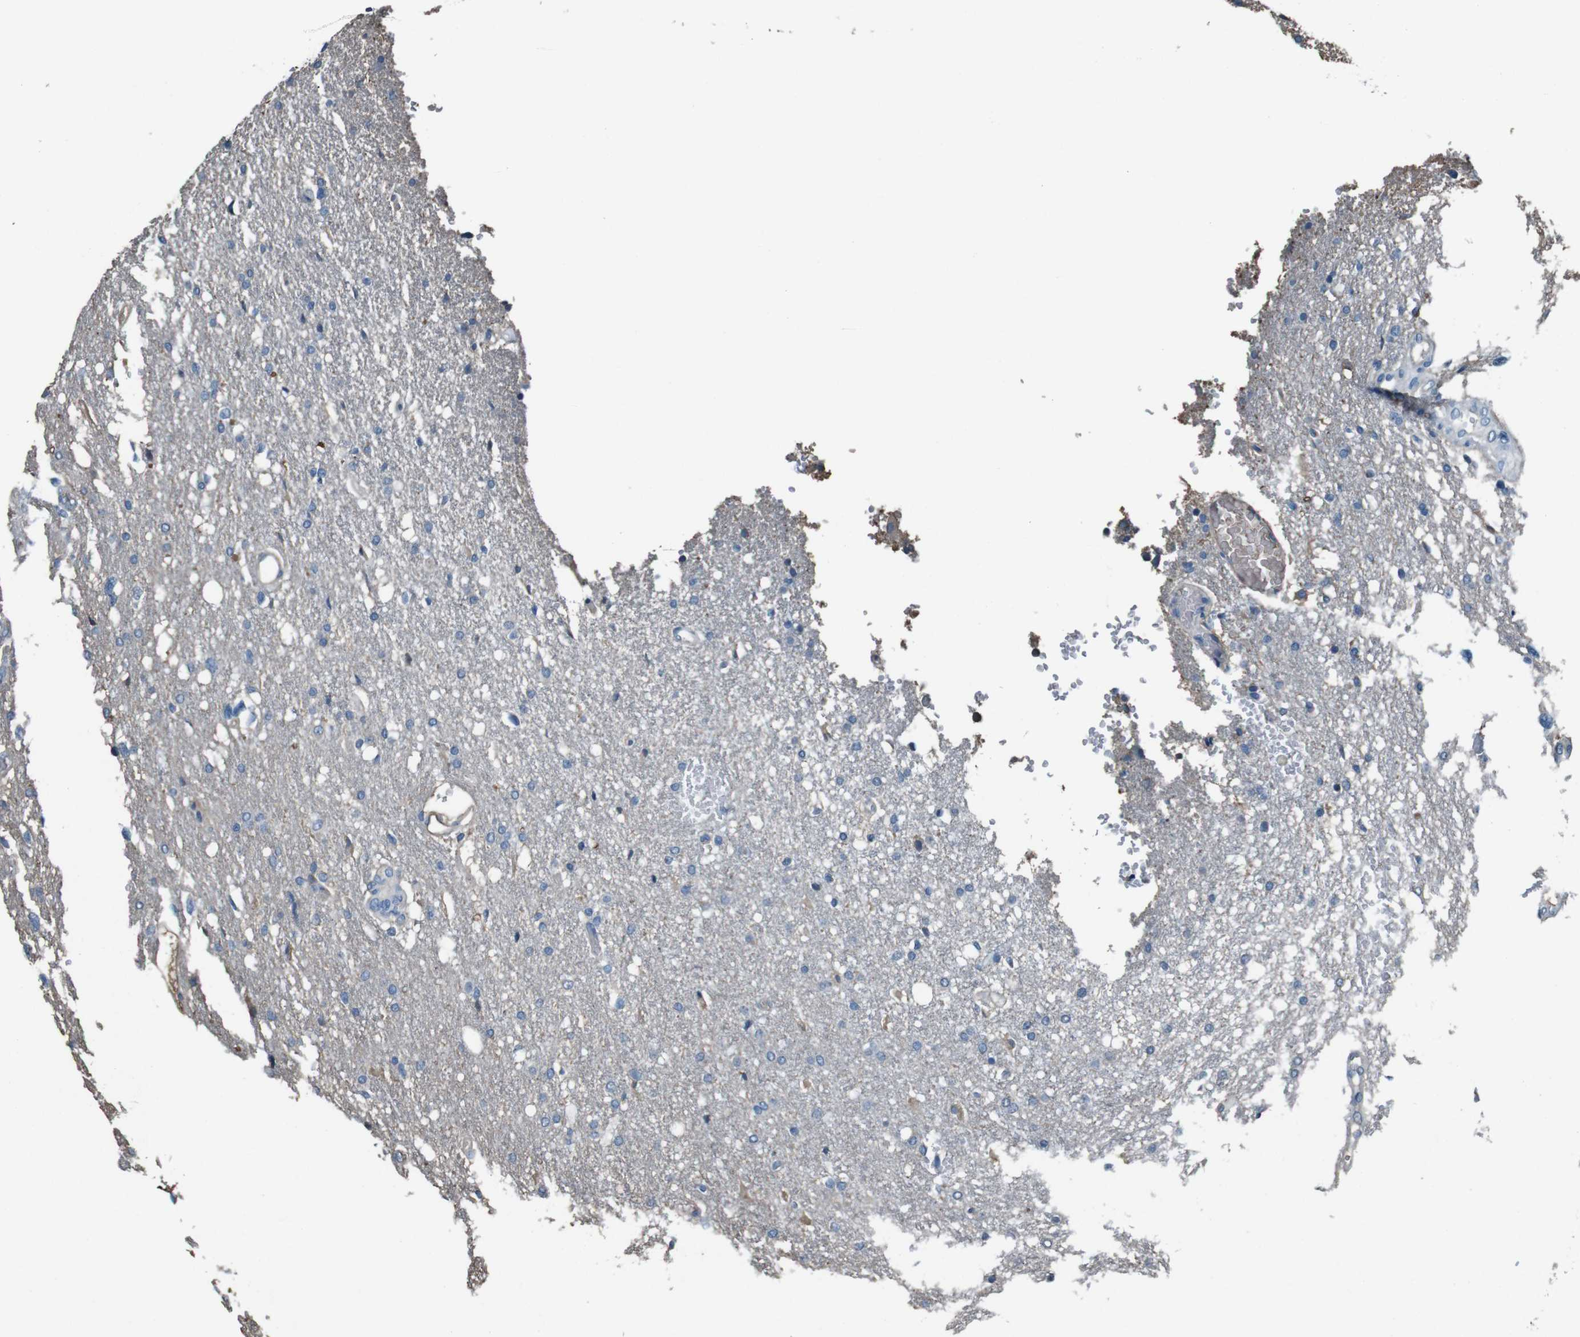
{"staining": {"intensity": "weak", "quantity": "<25%", "location": "cytoplasmic/membranous"}, "tissue": "glioma", "cell_type": "Tumor cells", "image_type": "cancer", "snomed": [{"axis": "morphology", "description": "Glioma, malignant, High grade"}, {"axis": "topography", "description": "Brain"}], "caption": "High magnification brightfield microscopy of malignant glioma (high-grade) stained with DAB (3,3'-diaminobenzidine) (brown) and counterstained with hematoxylin (blue): tumor cells show no significant positivity.", "gene": "LEP", "patient": {"sex": "female", "age": 58}}